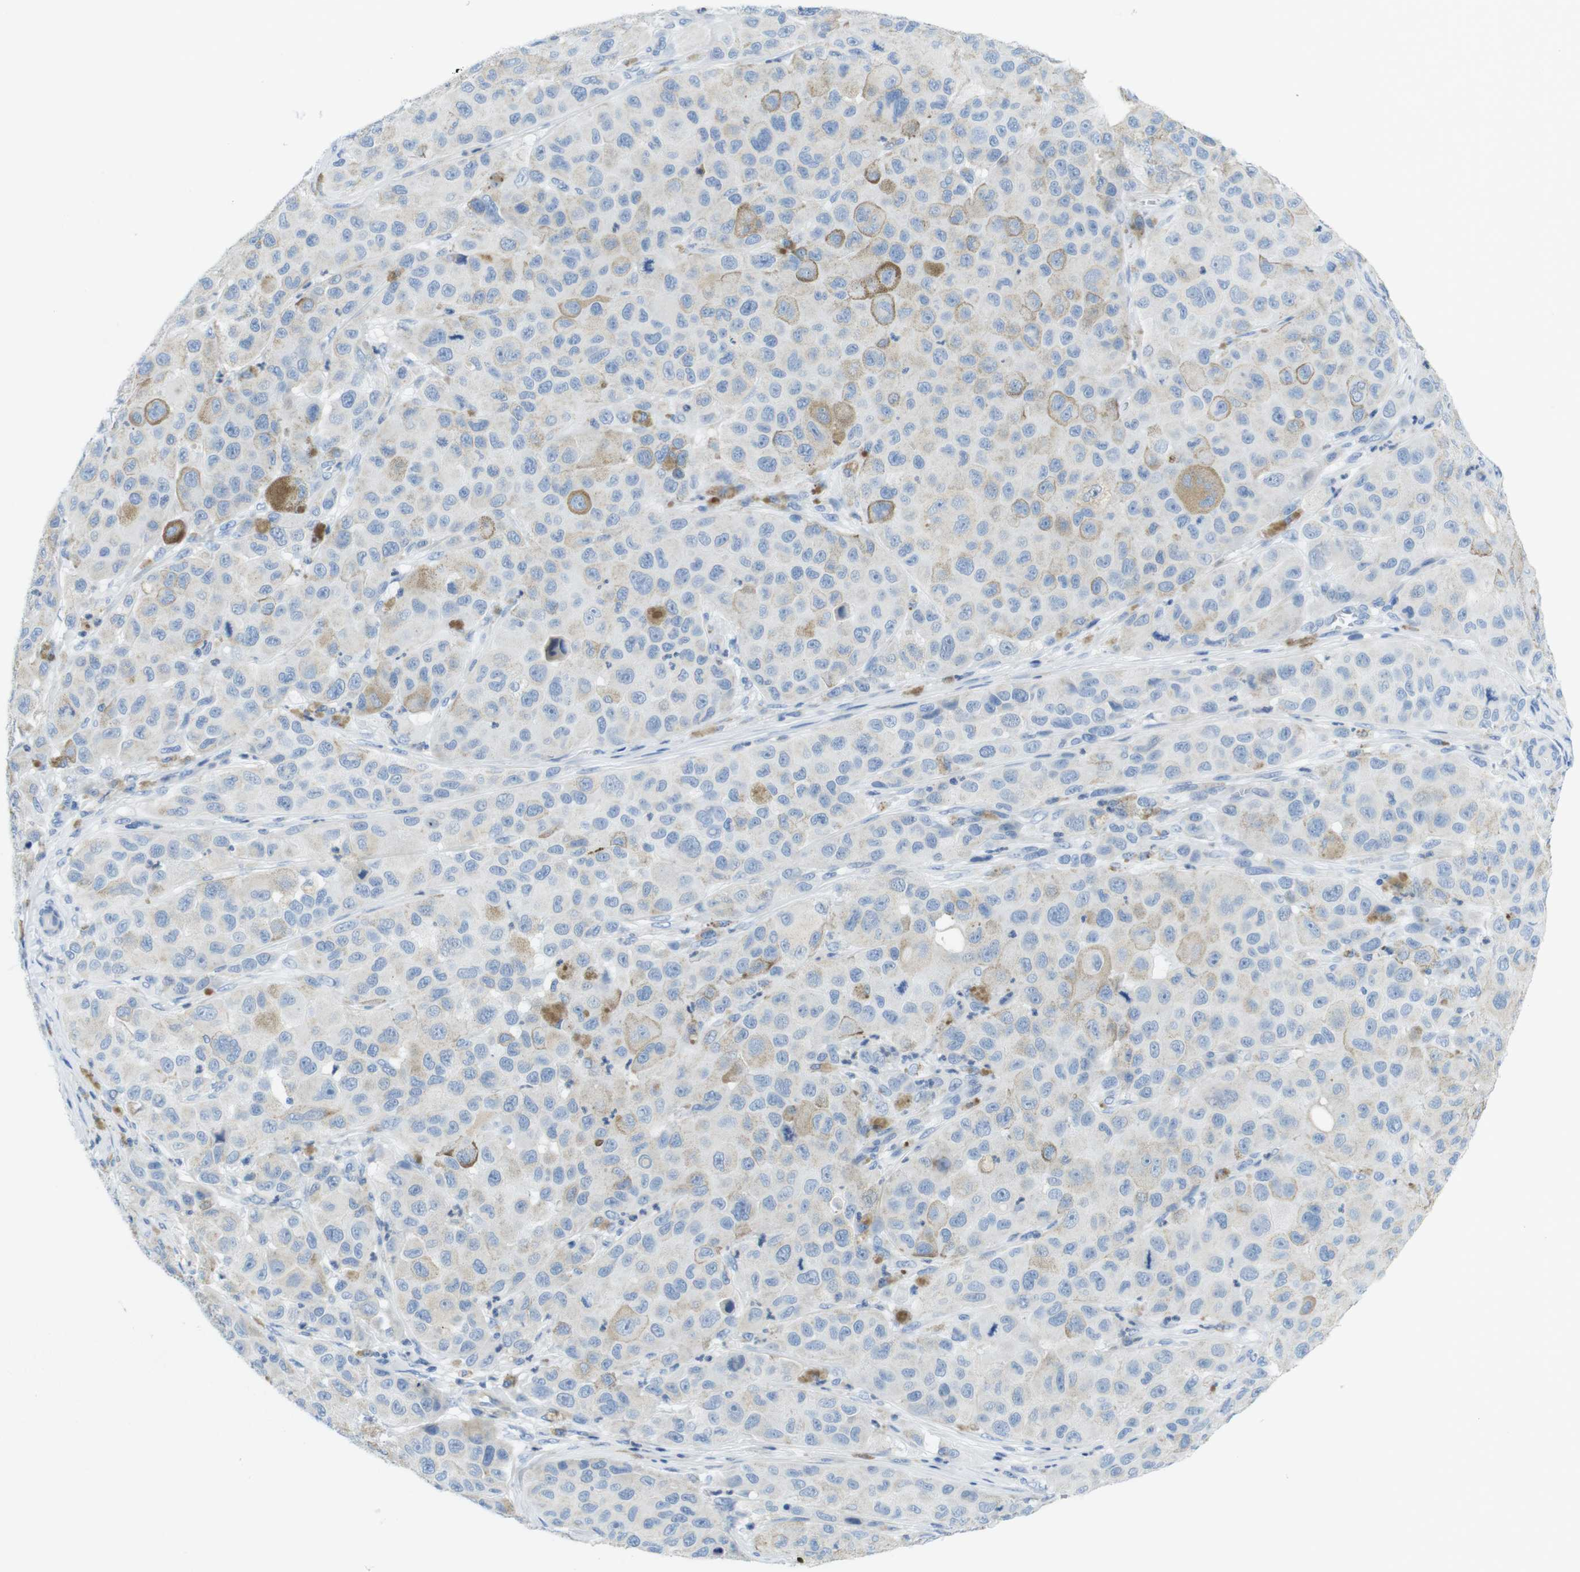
{"staining": {"intensity": "weak", "quantity": "<25%", "location": "cytoplasmic/membranous"}, "tissue": "melanoma", "cell_type": "Tumor cells", "image_type": "cancer", "snomed": [{"axis": "morphology", "description": "Malignant melanoma, NOS"}, {"axis": "topography", "description": "Skin"}], "caption": "This is a photomicrograph of immunohistochemistry staining of melanoma, which shows no staining in tumor cells.", "gene": "ASIC5", "patient": {"sex": "male", "age": 96}}